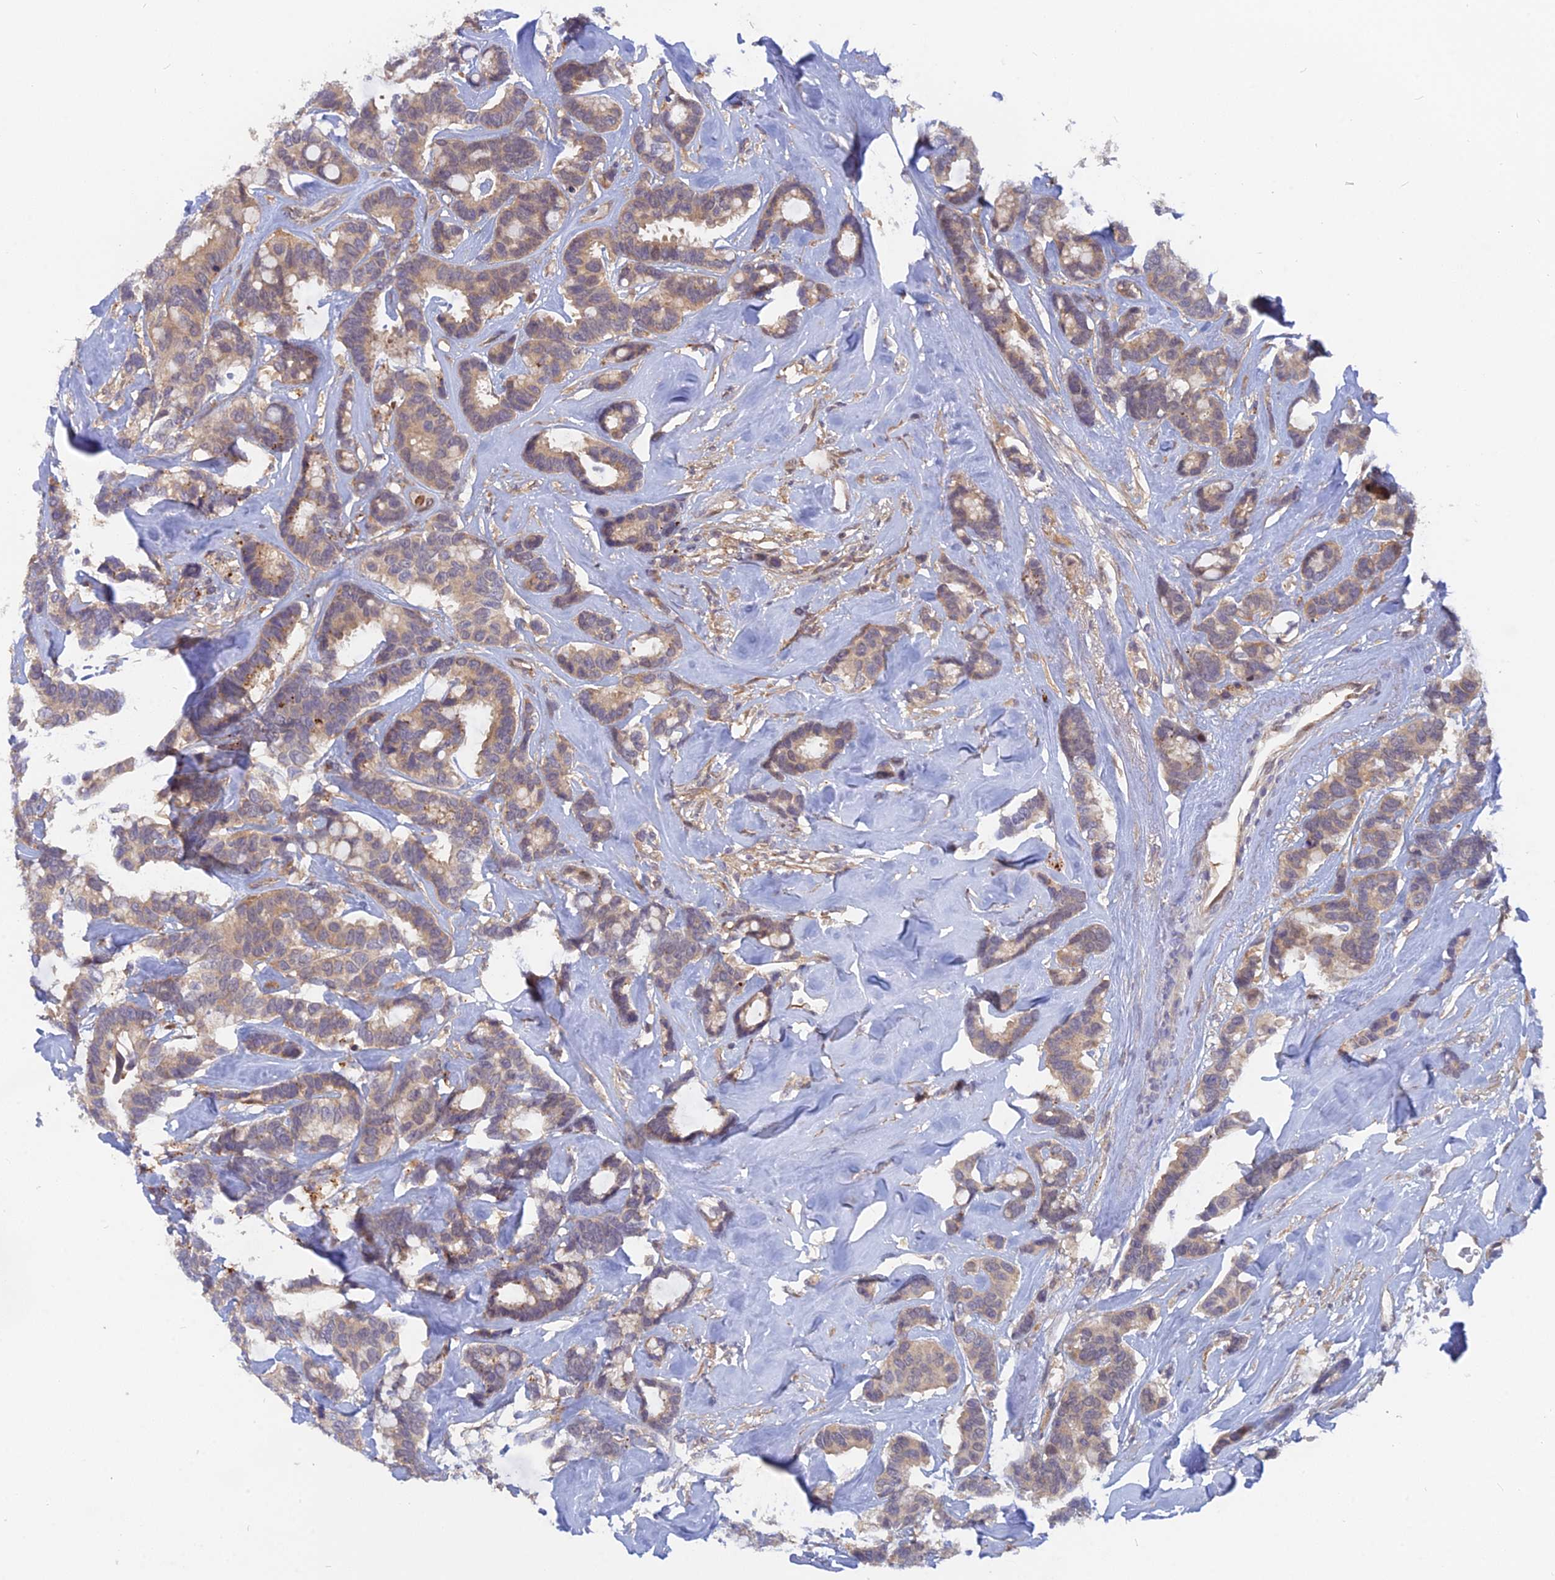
{"staining": {"intensity": "weak", "quantity": "25%-75%", "location": "cytoplasmic/membranous"}, "tissue": "breast cancer", "cell_type": "Tumor cells", "image_type": "cancer", "snomed": [{"axis": "morphology", "description": "Duct carcinoma"}, {"axis": "topography", "description": "Breast"}], "caption": "IHC photomicrograph of neoplastic tissue: human breast cancer (intraductal carcinoma) stained using IHC demonstrates low levels of weak protein expression localized specifically in the cytoplasmic/membranous of tumor cells, appearing as a cytoplasmic/membranous brown color.", "gene": "ARL2BP", "patient": {"sex": "female", "age": 87}}